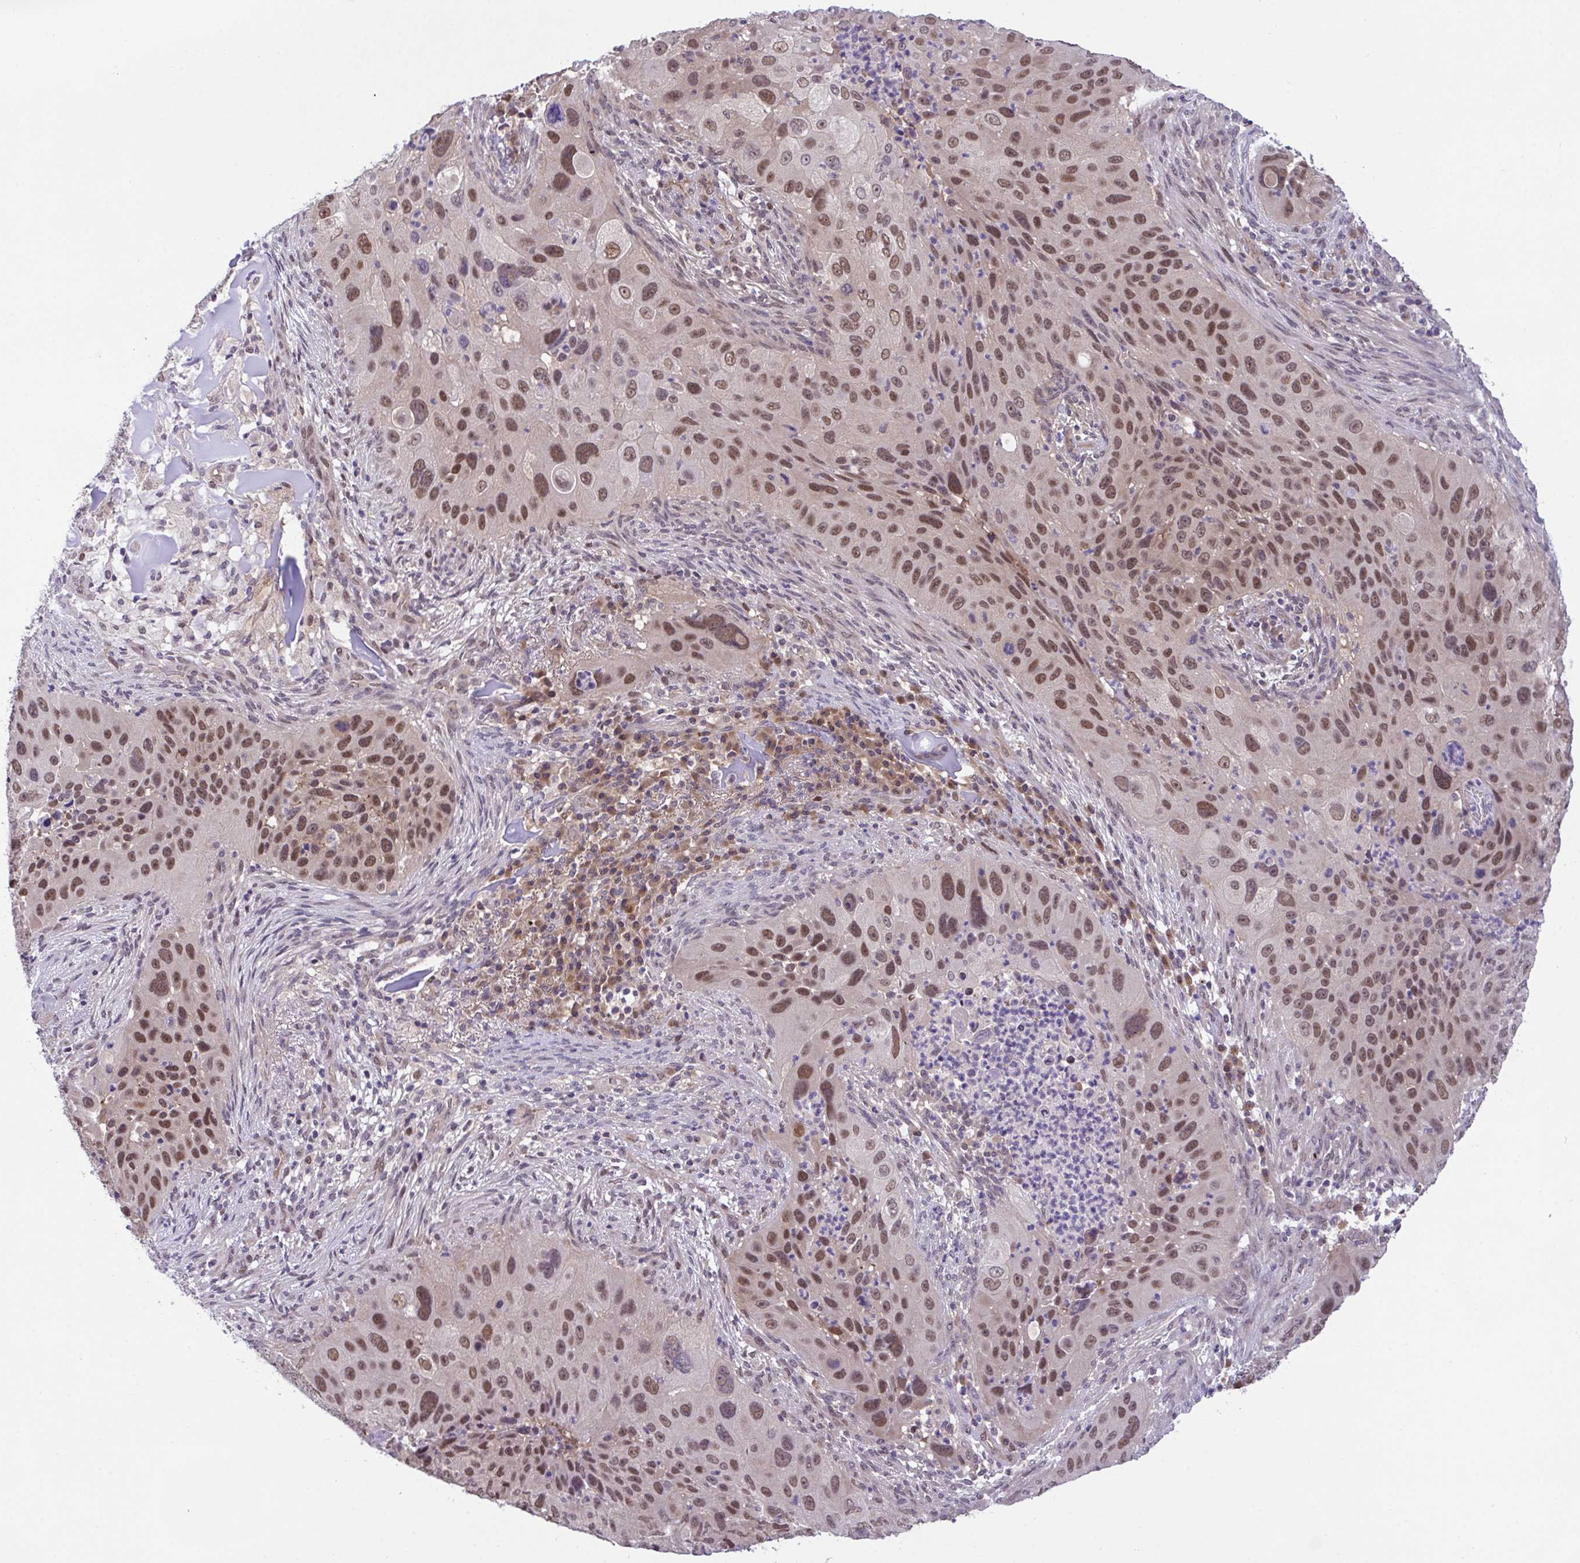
{"staining": {"intensity": "moderate", "quantity": ">75%", "location": "nuclear"}, "tissue": "lung cancer", "cell_type": "Tumor cells", "image_type": "cancer", "snomed": [{"axis": "morphology", "description": "Squamous cell carcinoma, NOS"}, {"axis": "topography", "description": "Lung"}], "caption": "This histopathology image displays immunohistochemistry (IHC) staining of human lung cancer (squamous cell carcinoma), with medium moderate nuclear positivity in about >75% of tumor cells.", "gene": "ZNF444", "patient": {"sex": "male", "age": 63}}